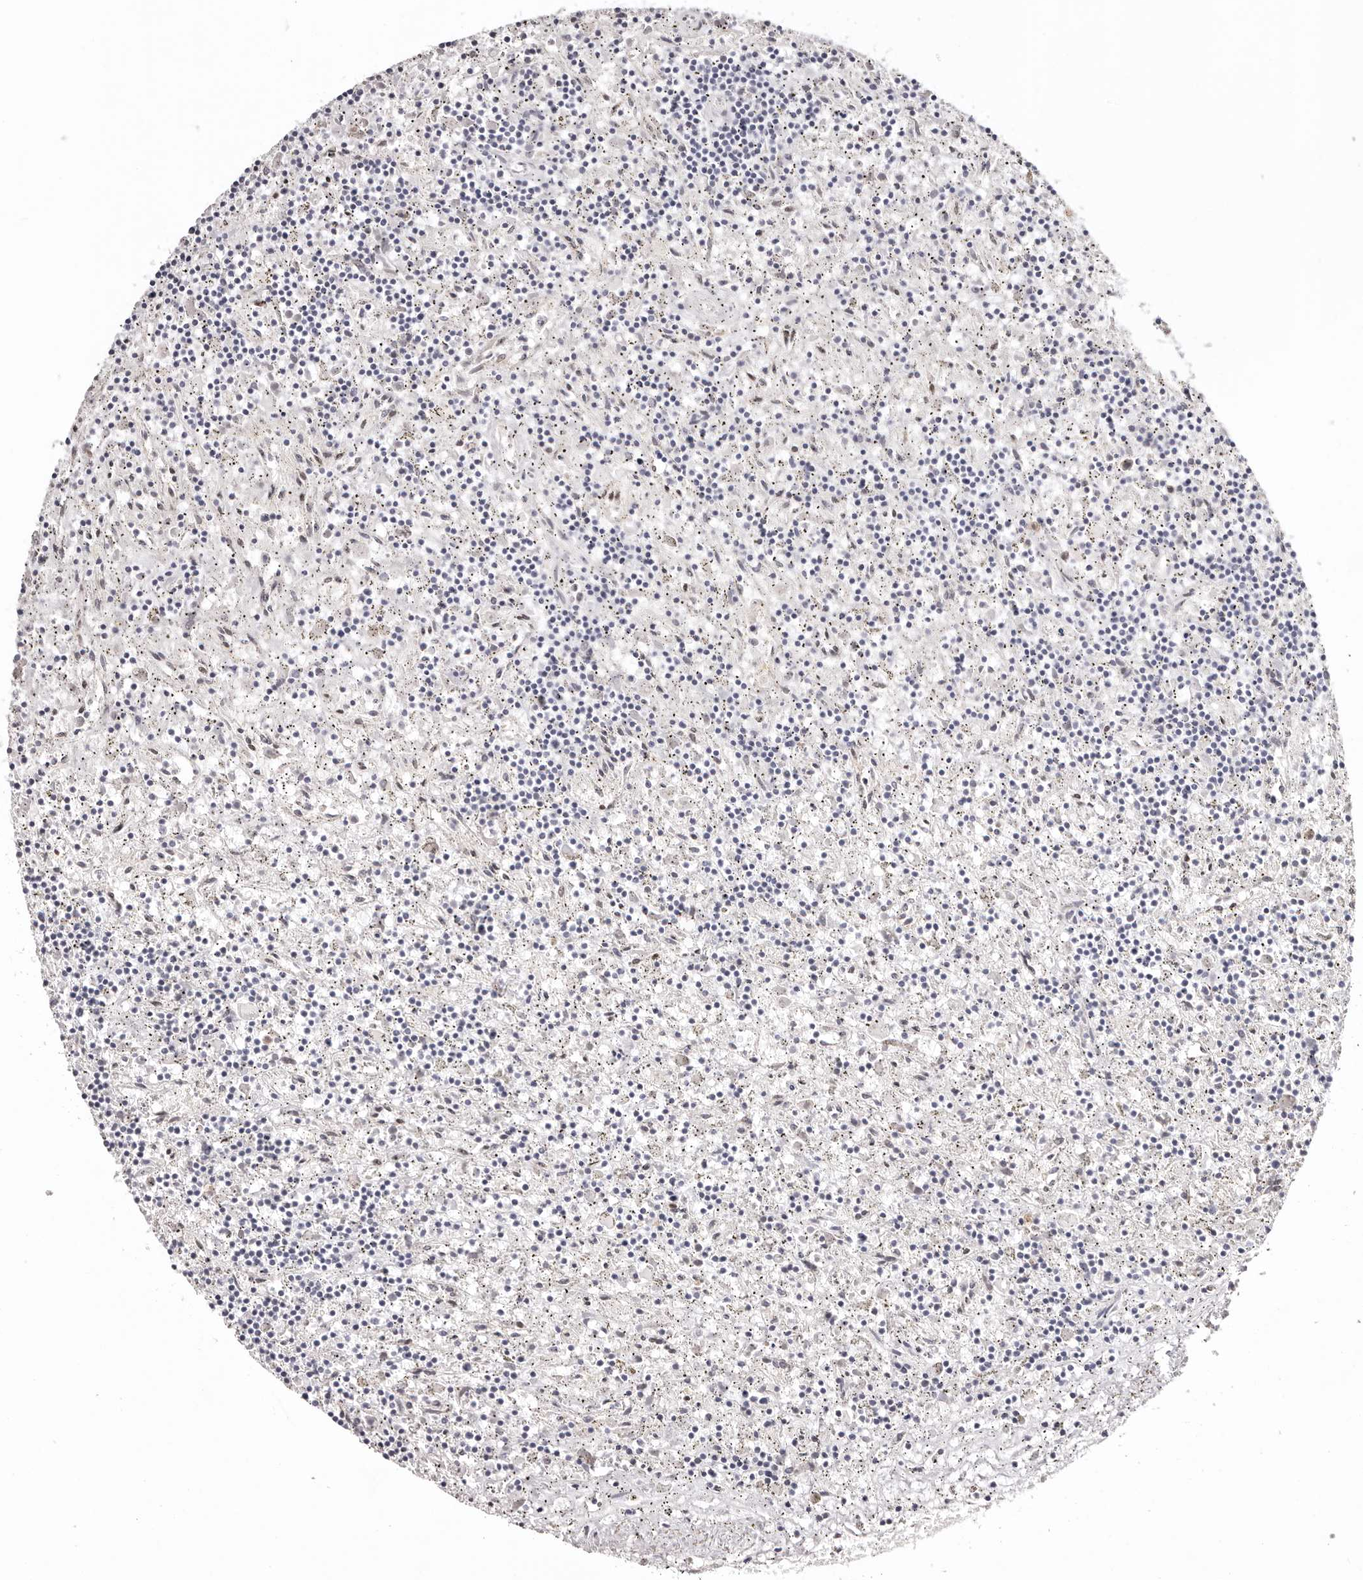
{"staining": {"intensity": "negative", "quantity": "none", "location": "none"}, "tissue": "lymphoma", "cell_type": "Tumor cells", "image_type": "cancer", "snomed": [{"axis": "morphology", "description": "Malignant lymphoma, non-Hodgkin's type, Low grade"}, {"axis": "topography", "description": "Spleen"}], "caption": "Malignant lymphoma, non-Hodgkin's type (low-grade) was stained to show a protein in brown. There is no significant positivity in tumor cells. (DAB (3,3'-diaminobenzidine) immunohistochemistry (IHC) visualized using brightfield microscopy, high magnification).", "gene": "PCDHB6", "patient": {"sex": "male", "age": 76}}